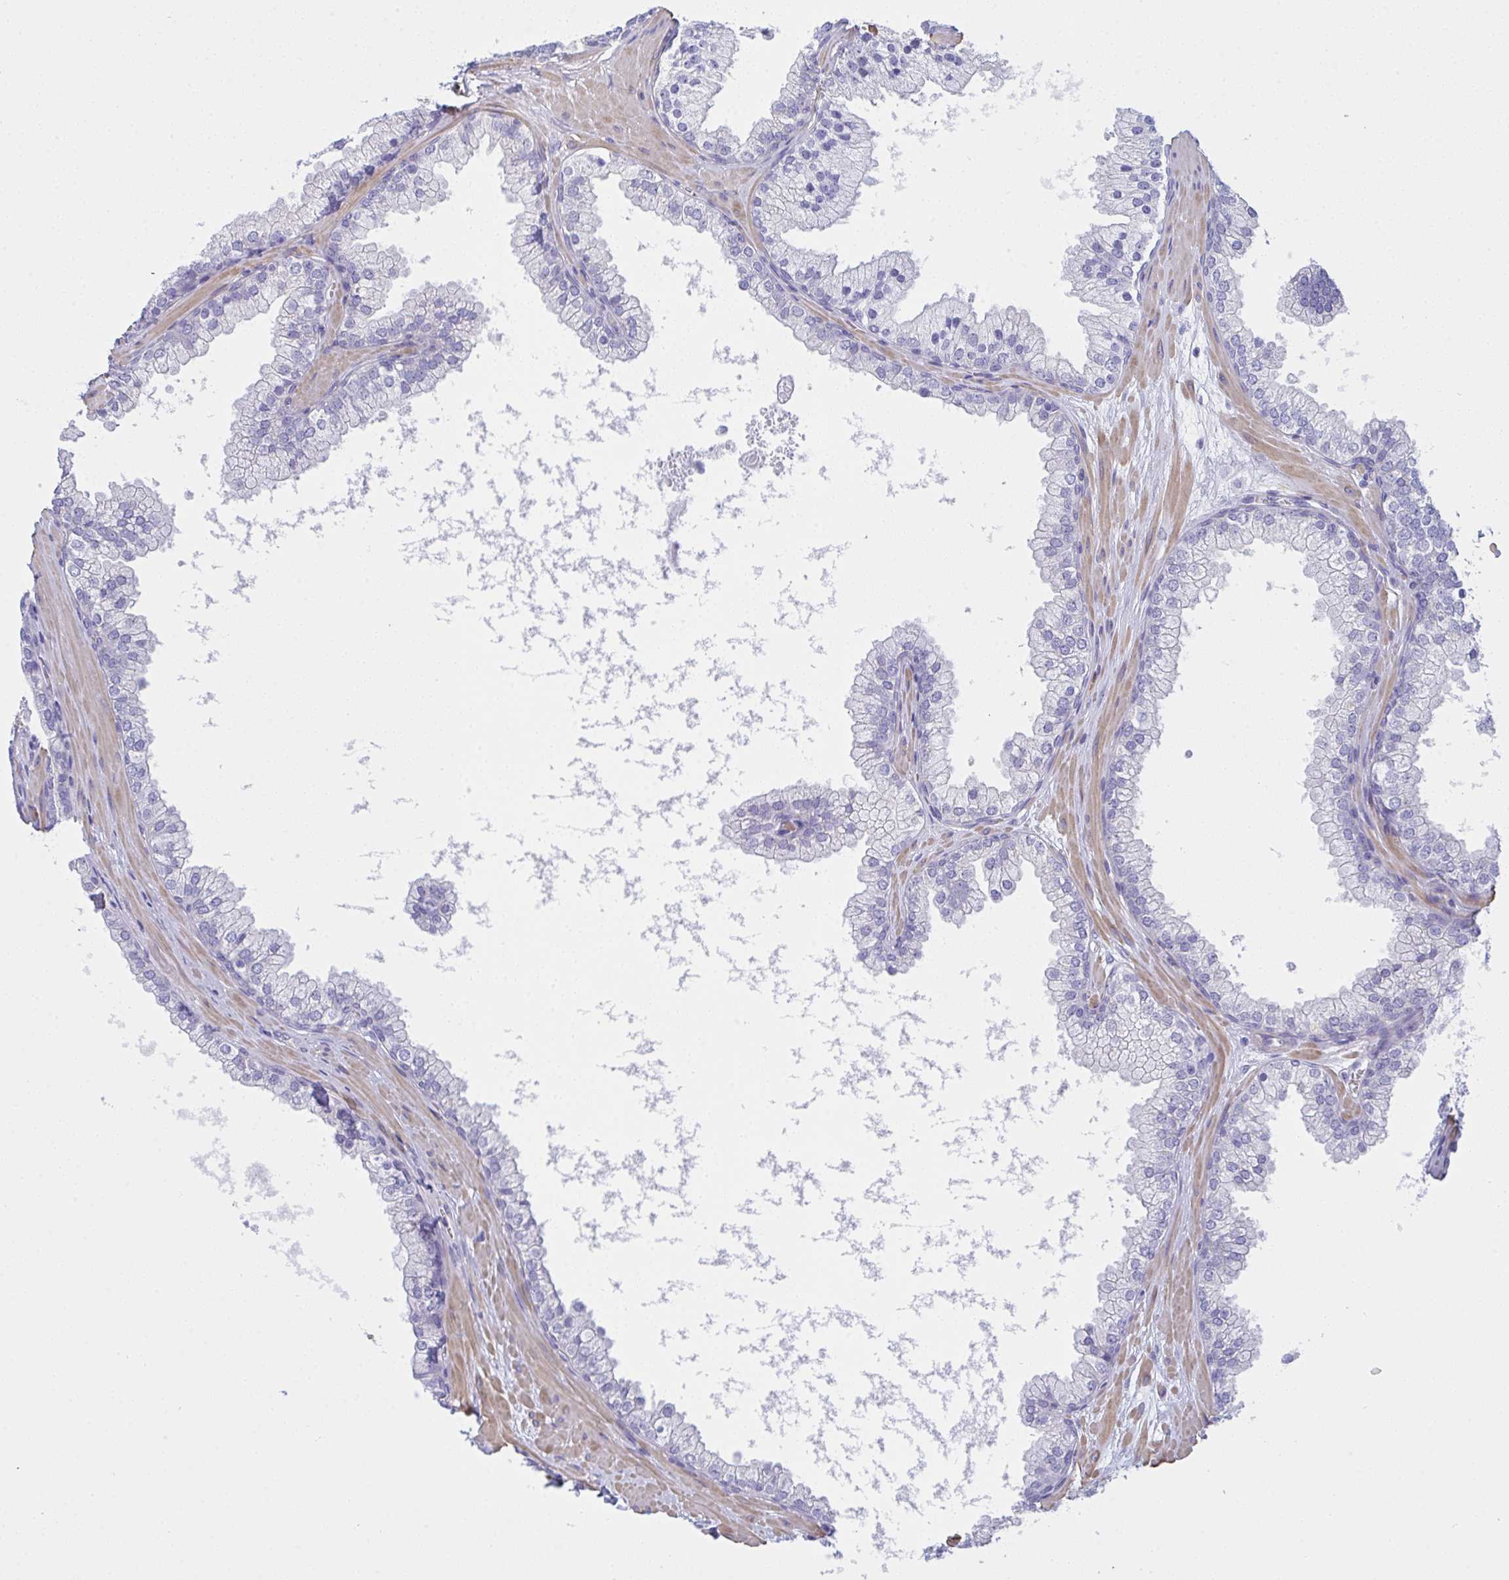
{"staining": {"intensity": "negative", "quantity": "none", "location": "none"}, "tissue": "prostate", "cell_type": "Glandular cells", "image_type": "normal", "snomed": [{"axis": "morphology", "description": "Normal tissue, NOS"}, {"axis": "topography", "description": "Prostate"}, {"axis": "topography", "description": "Peripheral nerve tissue"}], "caption": "The immunohistochemistry (IHC) micrograph has no significant positivity in glandular cells of prostate.", "gene": "CEP170B", "patient": {"sex": "male", "age": 61}}